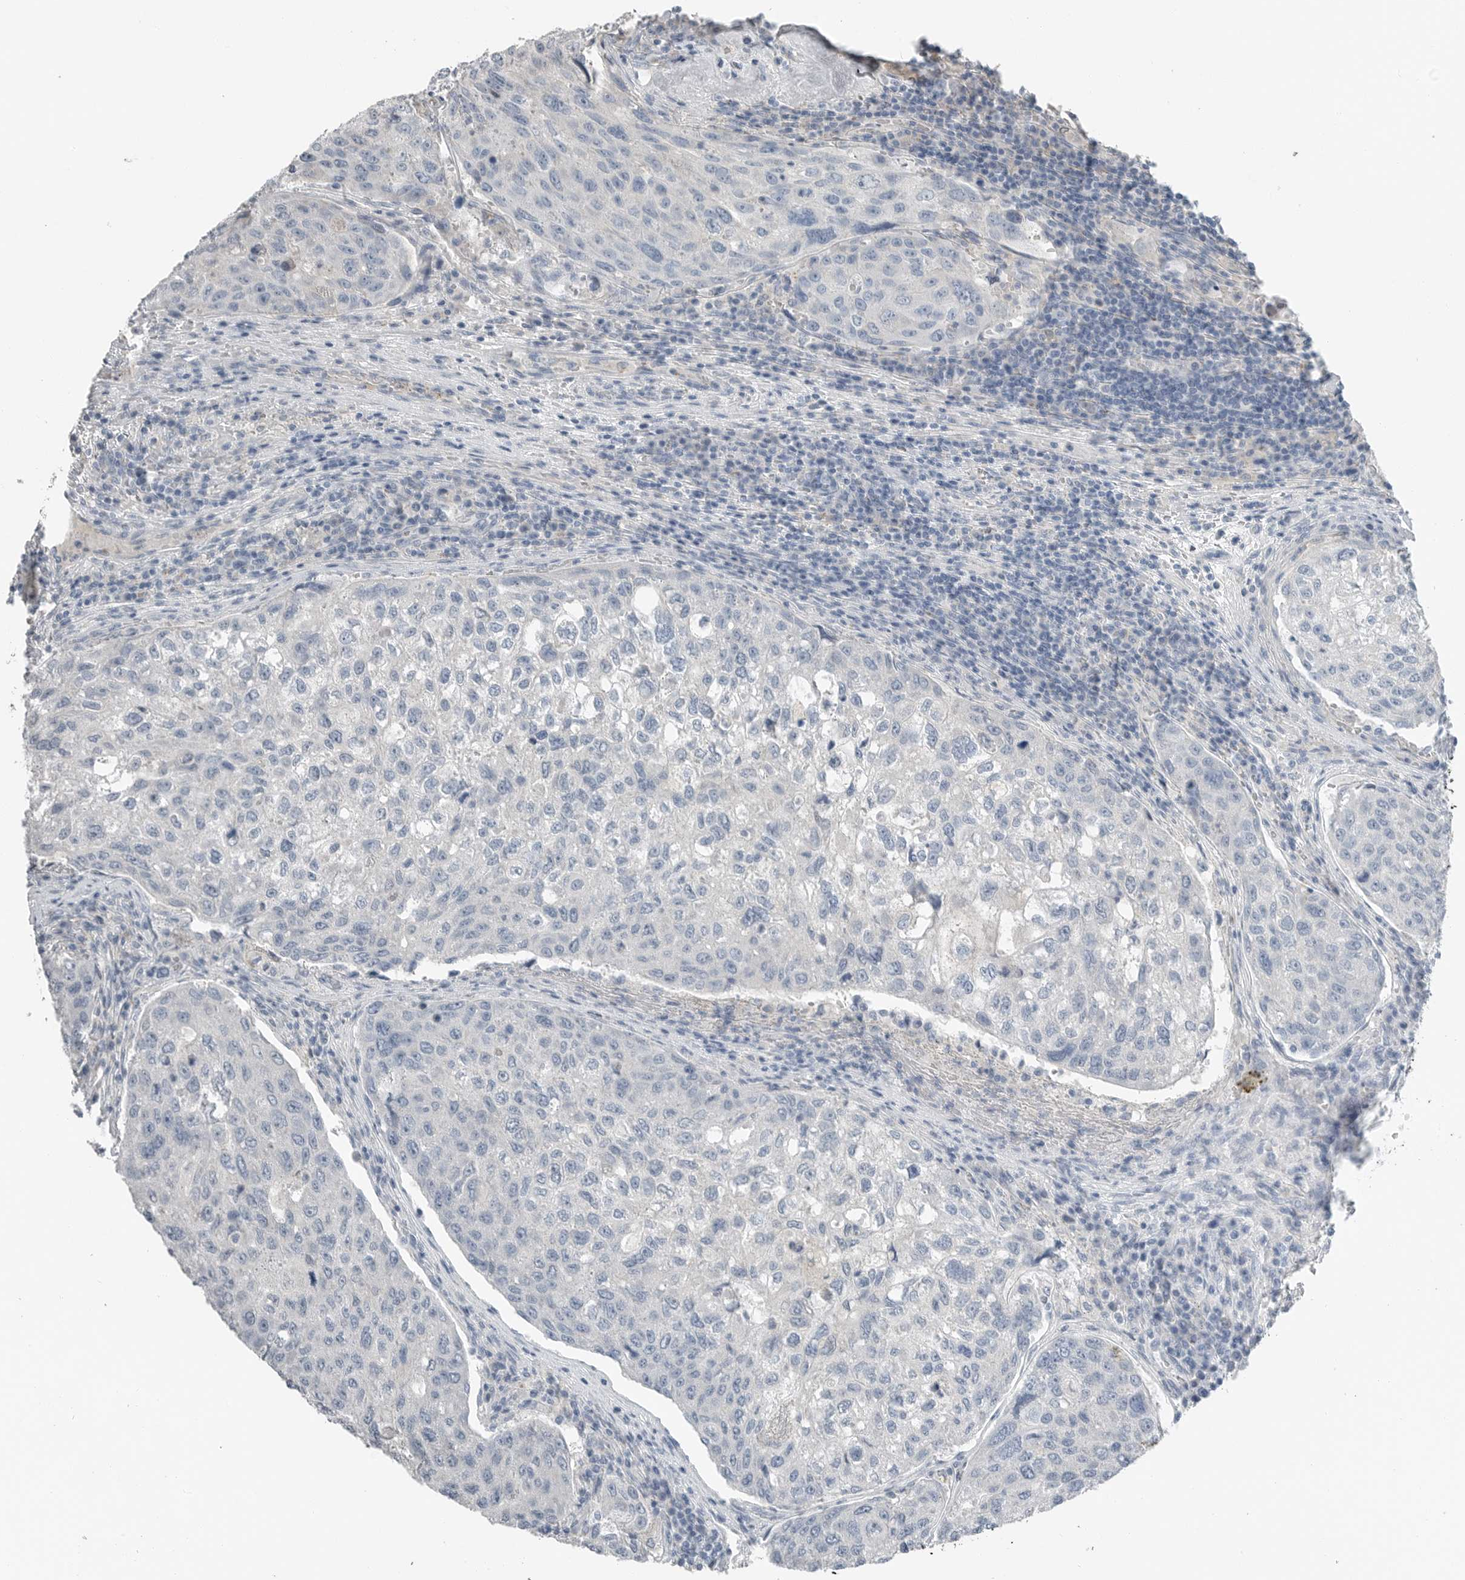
{"staining": {"intensity": "negative", "quantity": "none", "location": "none"}, "tissue": "urothelial cancer", "cell_type": "Tumor cells", "image_type": "cancer", "snomed": [{"axis": "morphology", "description": "Urothelial carcinoma, High grade"}, {"axis": "topography", "description": "Lymph node"}, {"axis": "topography", "description": "Urinary bladder"}], "caption": "Tumor cells show no significant protein staining in high-grade urothelial carcinoma. (Stains: DAB (3,3'-diaminobenzidine) IHC with hematoxylin counter stain, Microscopy: brightfield microscopy at high magnification).", "gene": "SERPINB7", "patient": {"sex": "male", "age": 51}}